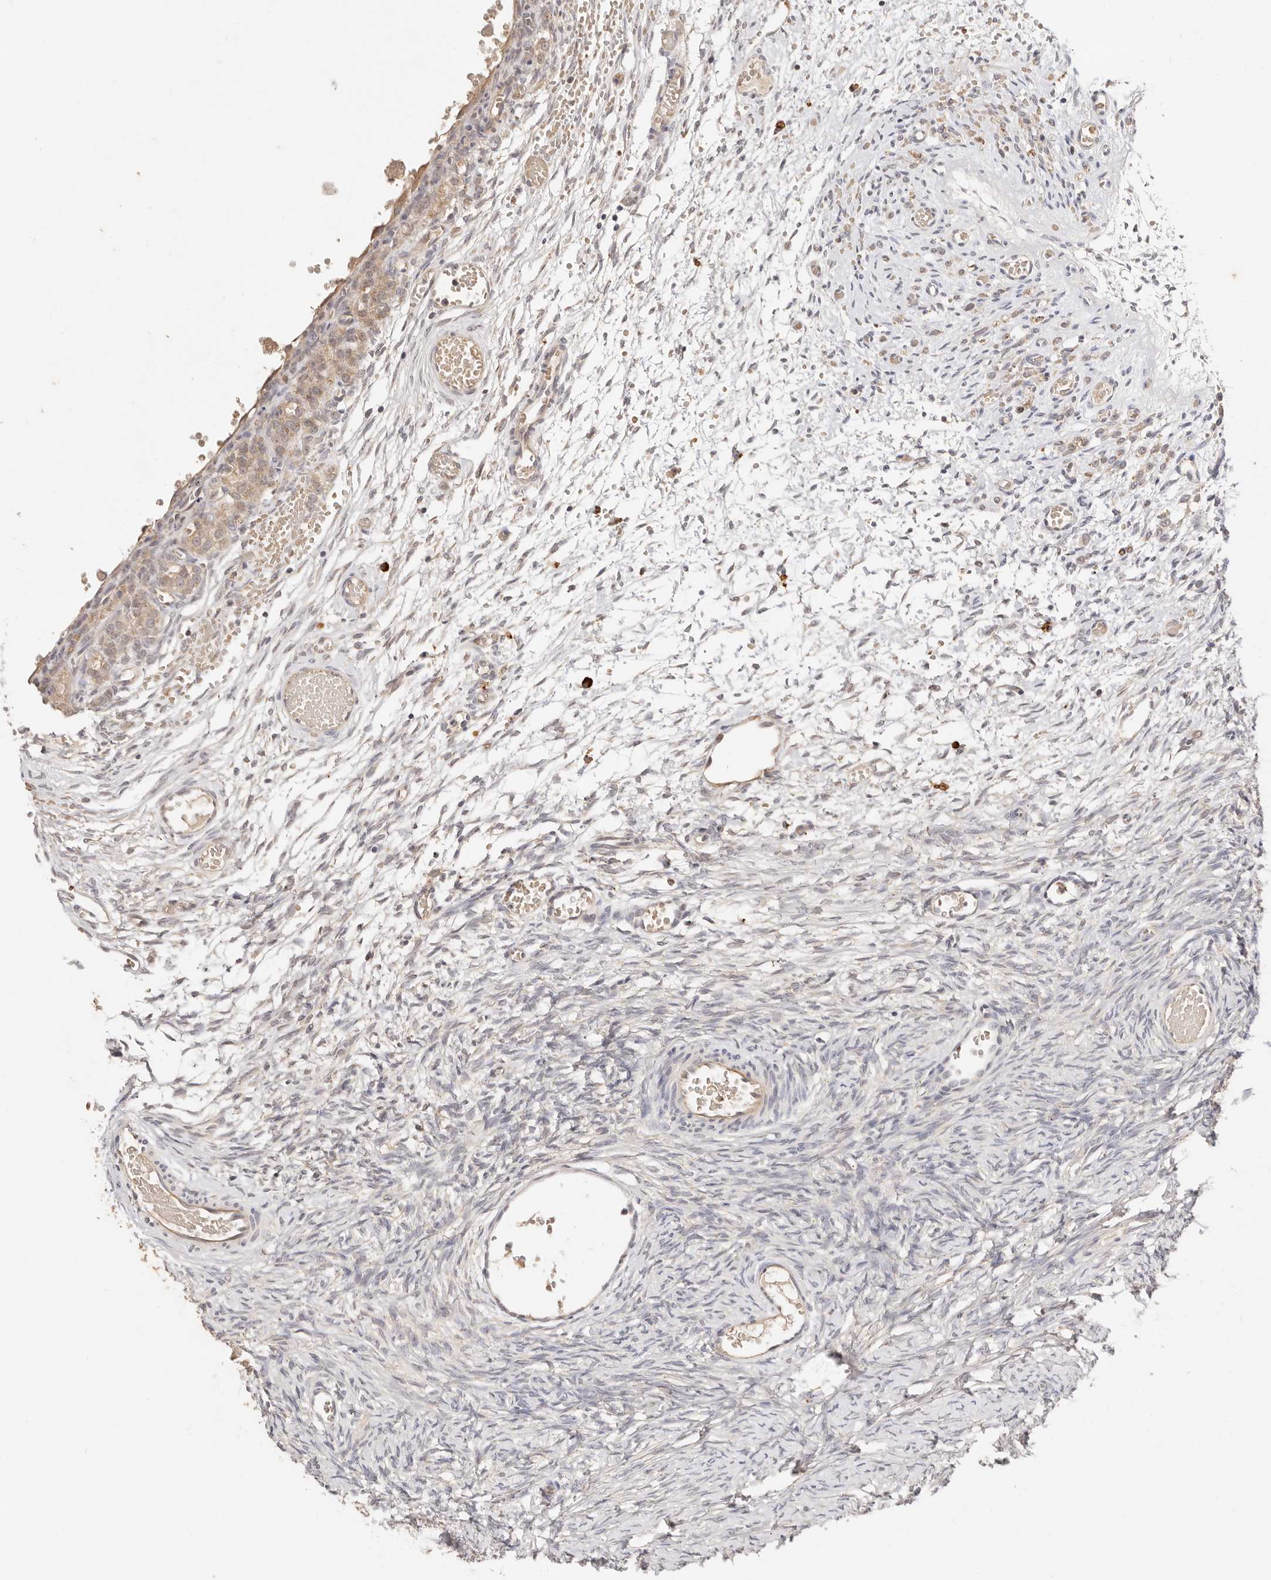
{"staining": {"intensity": "negative", "quantity": "none", "location": "none"}, "tissue": "ovary", "cell_type": "Ovarian stroma cells", "image_type": "normal", "snomed": [{"axis": "morphology", "description": "Adenocarcinoma, NOS"}, {"axis": "topography", "description": "Endometrium"}], "caption": "High magnification brightfield microscopy of normal ovary stained with DAB (brown) and counterstained with hematoxylin (blue): ovarian stroma cells show no significant staining. Brightfield microscopy of immunohistochemistry (IHC) stained with DAB (brown) and hematoxylin (blue), captured at high magnification.", "gene": "CXADR", "patient": {"sex": "female", "age": 32}}